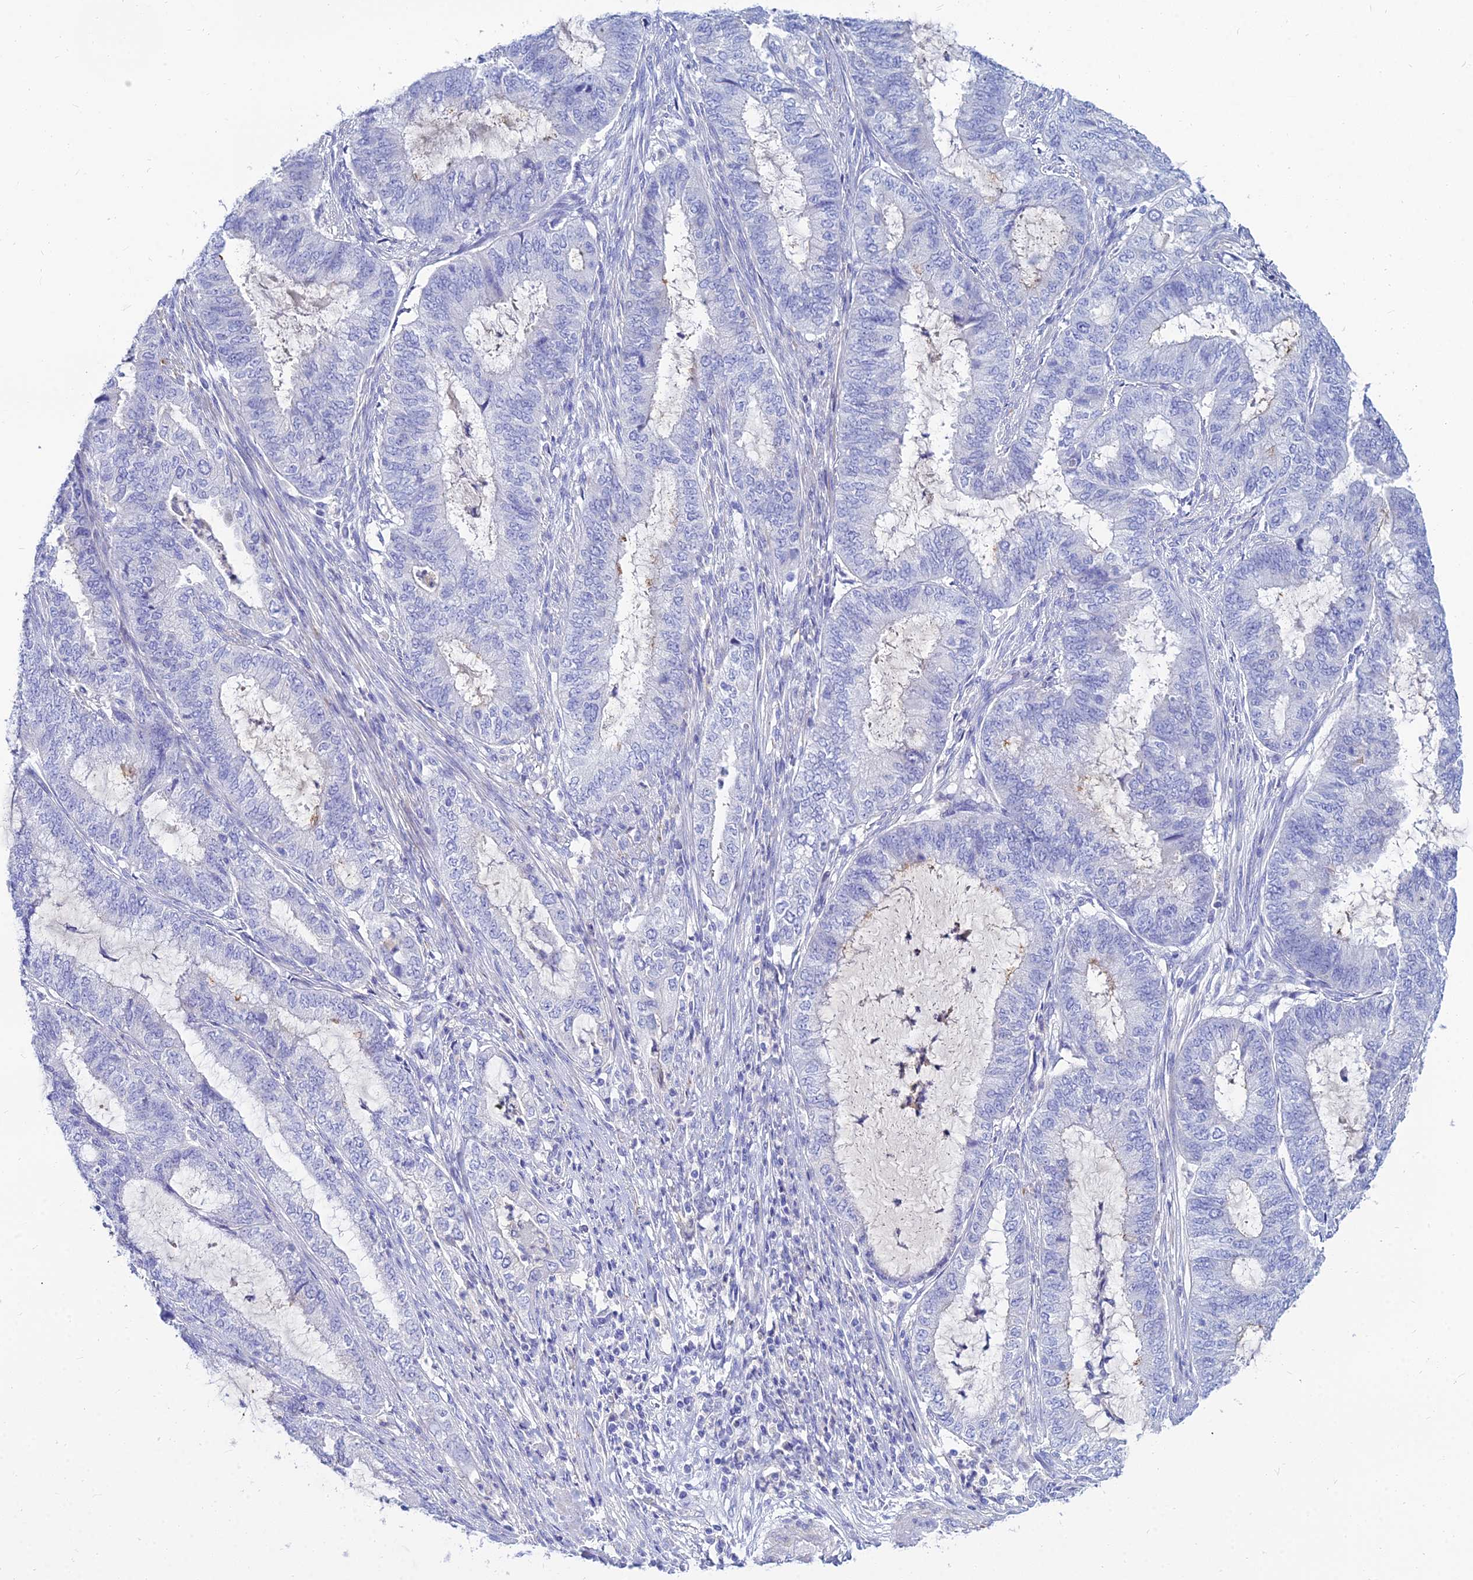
{"staining": {"intensity": "negative", "quantity": "none", "location": "none"}, "tissue": "endometrial cancer", "cell_type": "Tumor cells", "image_type": "cancer", "snomed": [{"axis": "morphology", "description": "Adenocarcinoma, NOS"}, {"axis": "topography", "description": "Endometrium"}], "caption": "Immunohistochemical staining of adenocarcinoma (endometrial) exhibits no significant expression in tumor cells.", "gene": "ZNF552", "patient": {"sex": "female", "age": 51}}